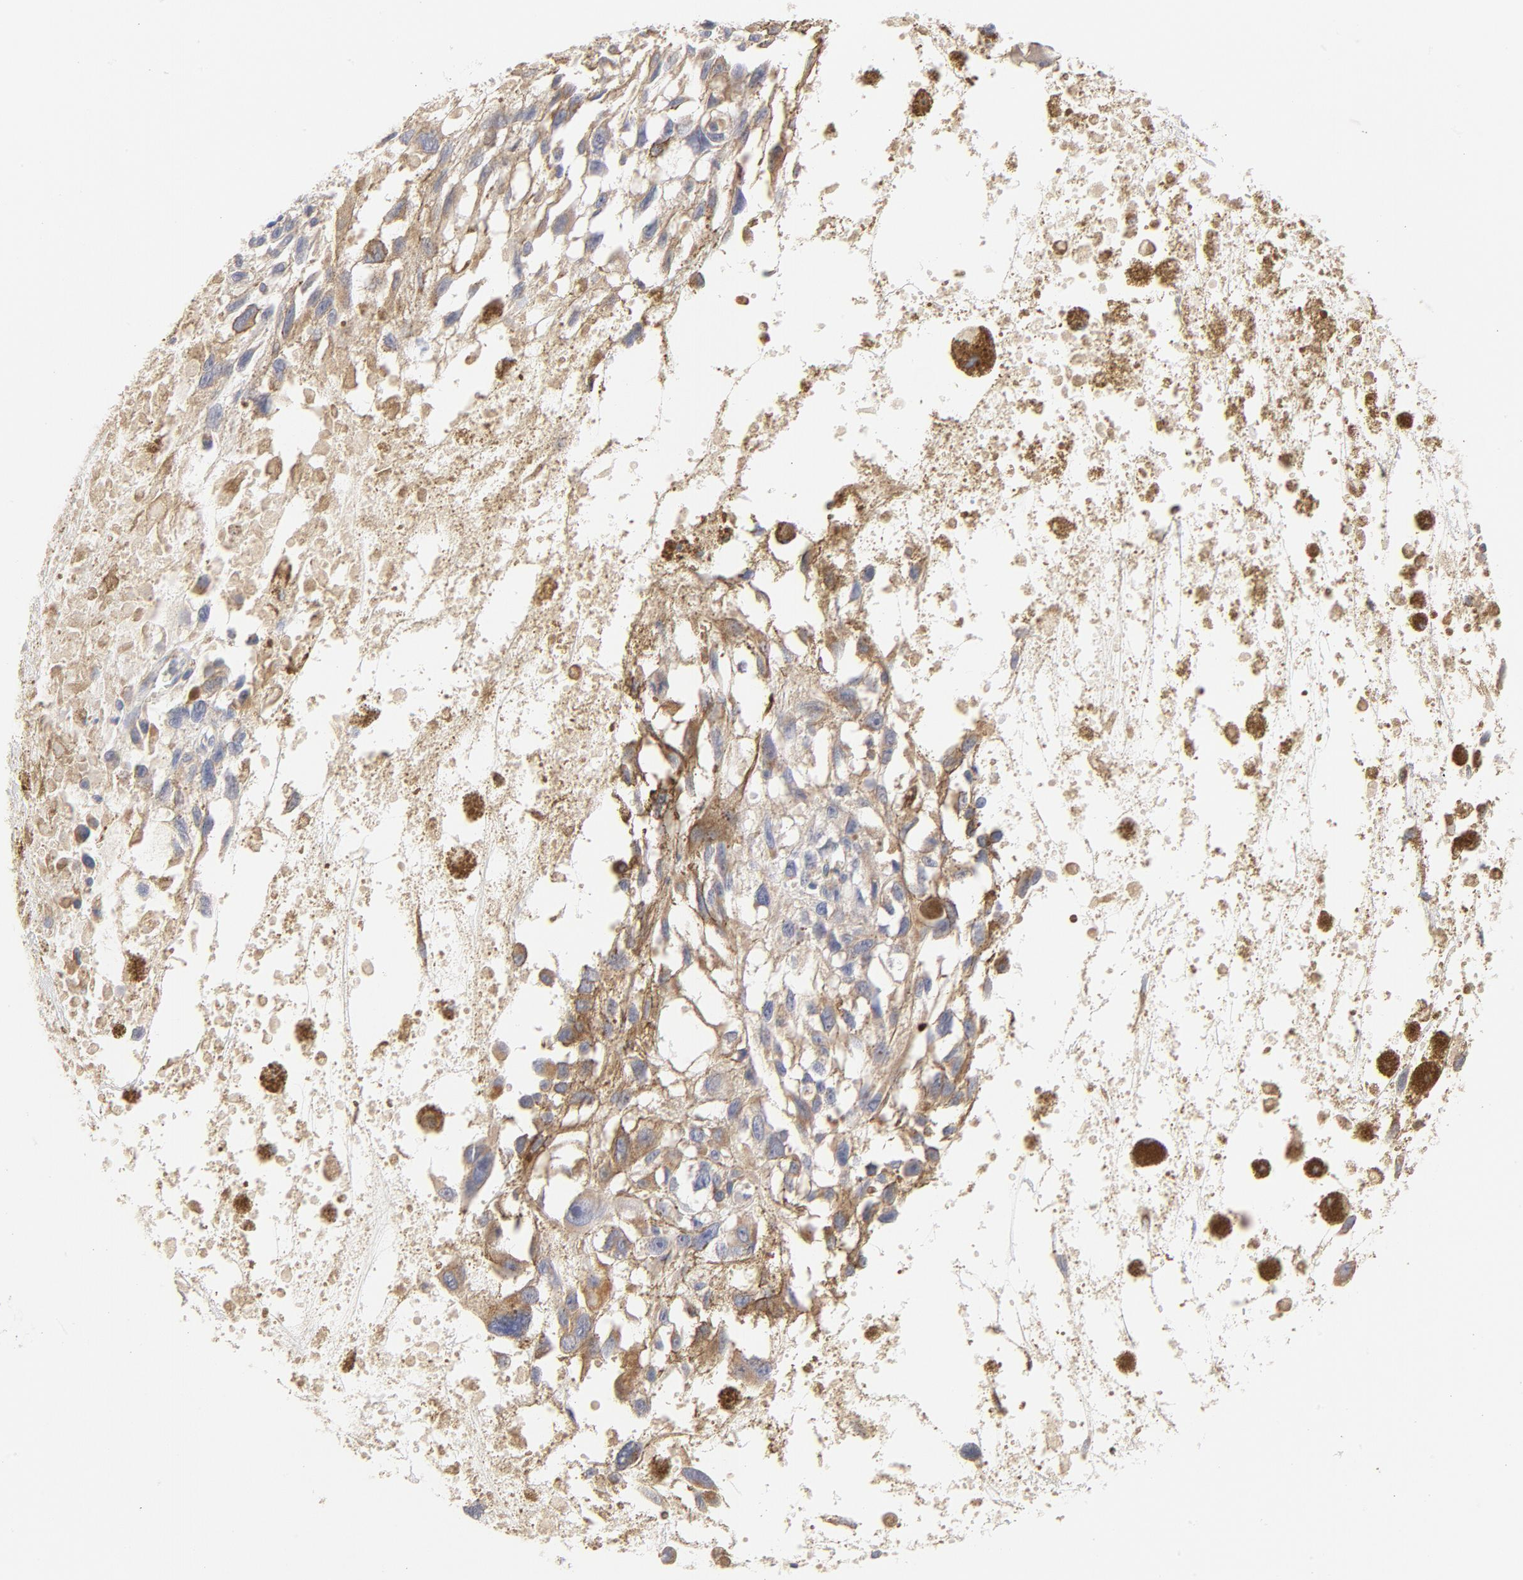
{"staining": {"intensity": "weak", "quantity": "<25%", "location": "cytoplasmic/membranous"}, "tissue": "melanoma", "cell_type": "Tumor cells", "image_type": "cancer", "snomed": [{"axis": "morphology", "description": "Malignant melanoma, Metastatic site"}, {"axis": "topography", "description": "Lymph node"}], "caption": "There is no significant expression in tumor cells of melanoma.", "gene": "MTERF2", "patient": {"sex": "male", "age": 59}}